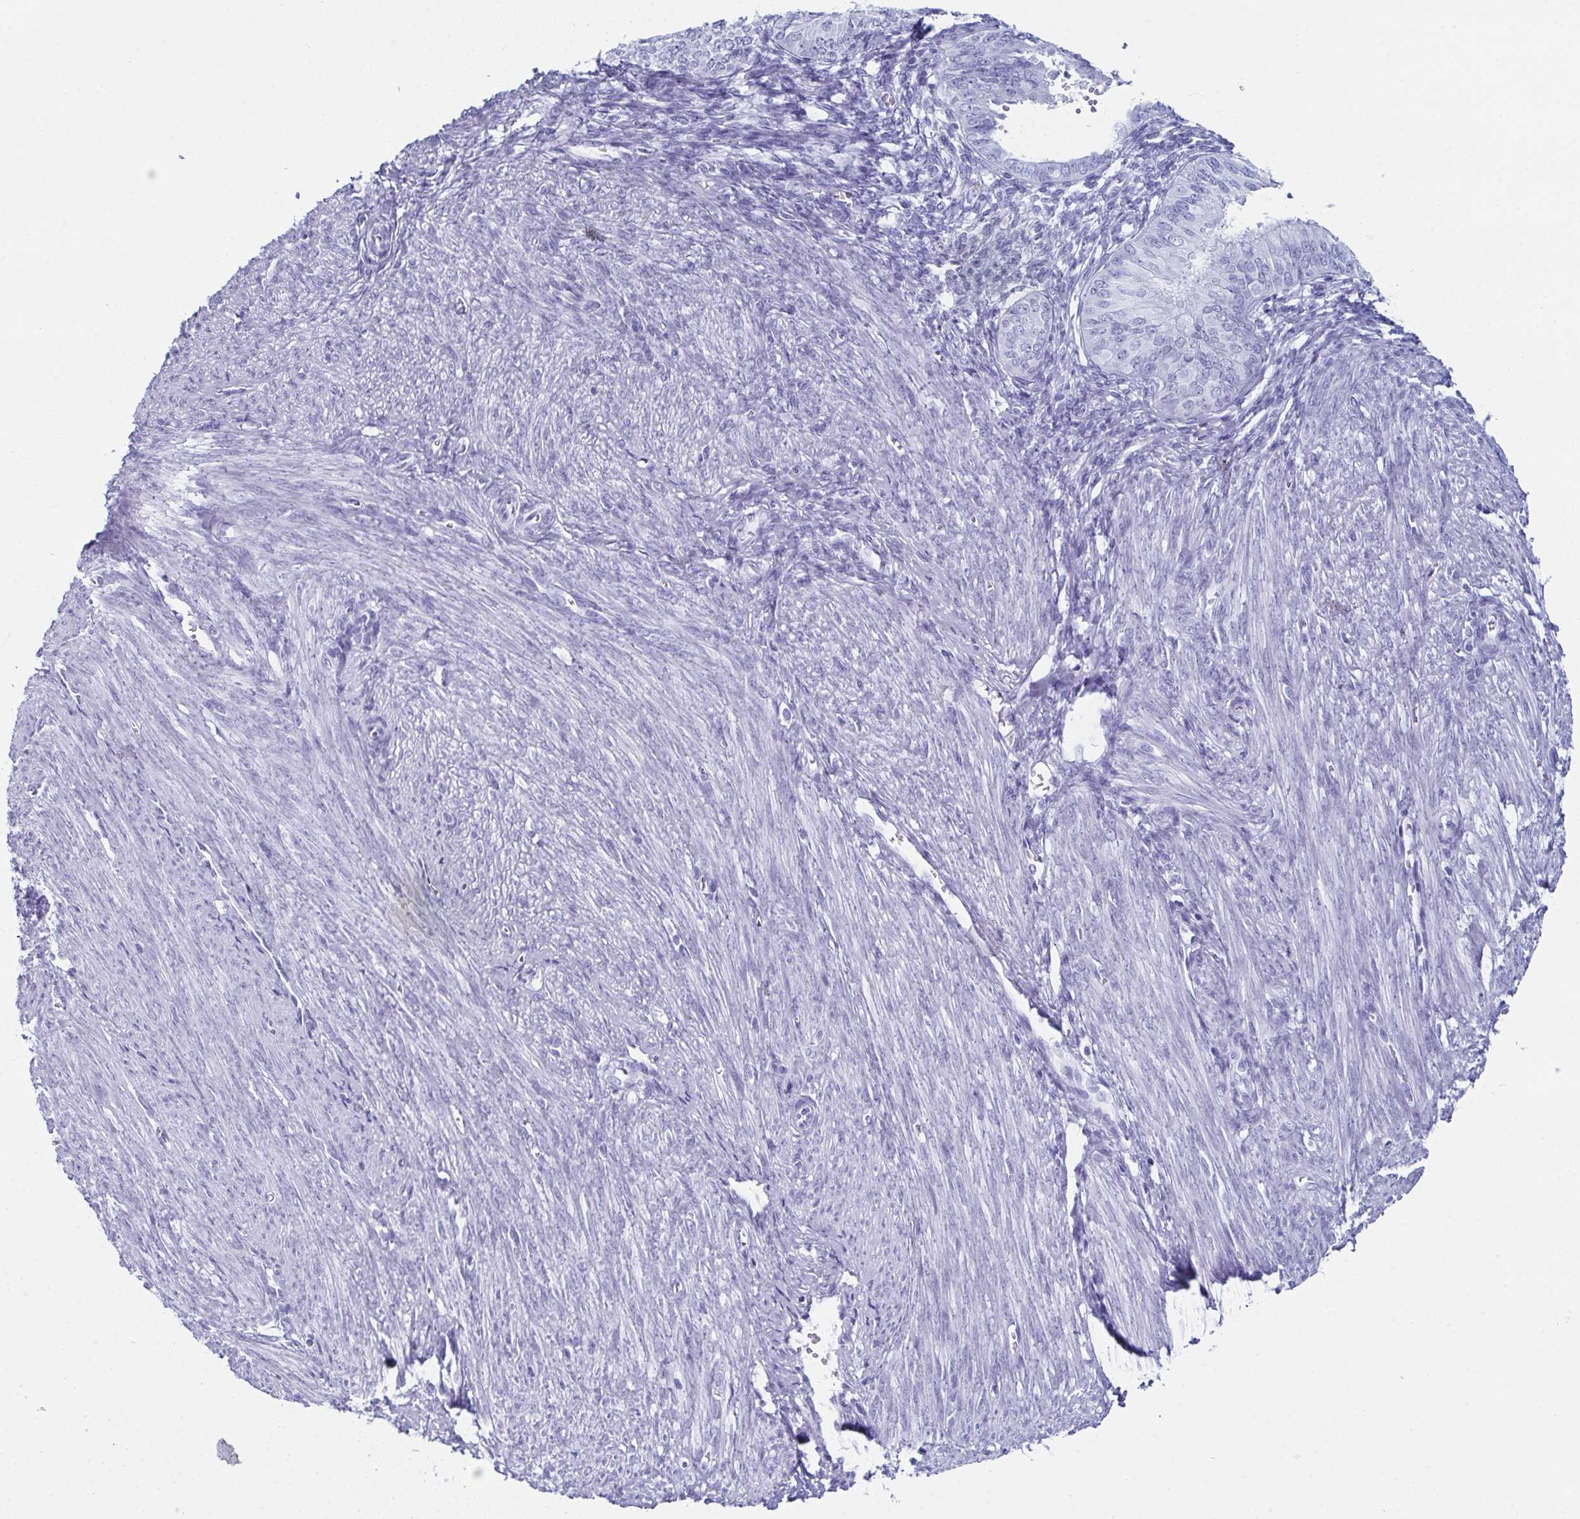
{"staining": {"intensity": "negative", "quantity": "none", "location": "none"}, "tissue": "endometrial cancer", "cell_type": "Tumor cells", "image_type": "cancer", "snomed": [{"axis": "morphology", "description": "Adenocarcinoma, NOS"}, {"axis": "topography", "description": "Endometrium"}], "caption": "Immunohistochemistry (IHC) photomicrograph of human endometrial cancer (adenocarcinoma) stained for a protein (brown), which exhibits no expression in tumor cells. (Brightfield microscopy of DAB (3,3'-diaminobenzidine) immunohistochemistry (IHC) at high magnification).", "gene": "ENKUR", "patient": {"sex": "female", "age": 58}}